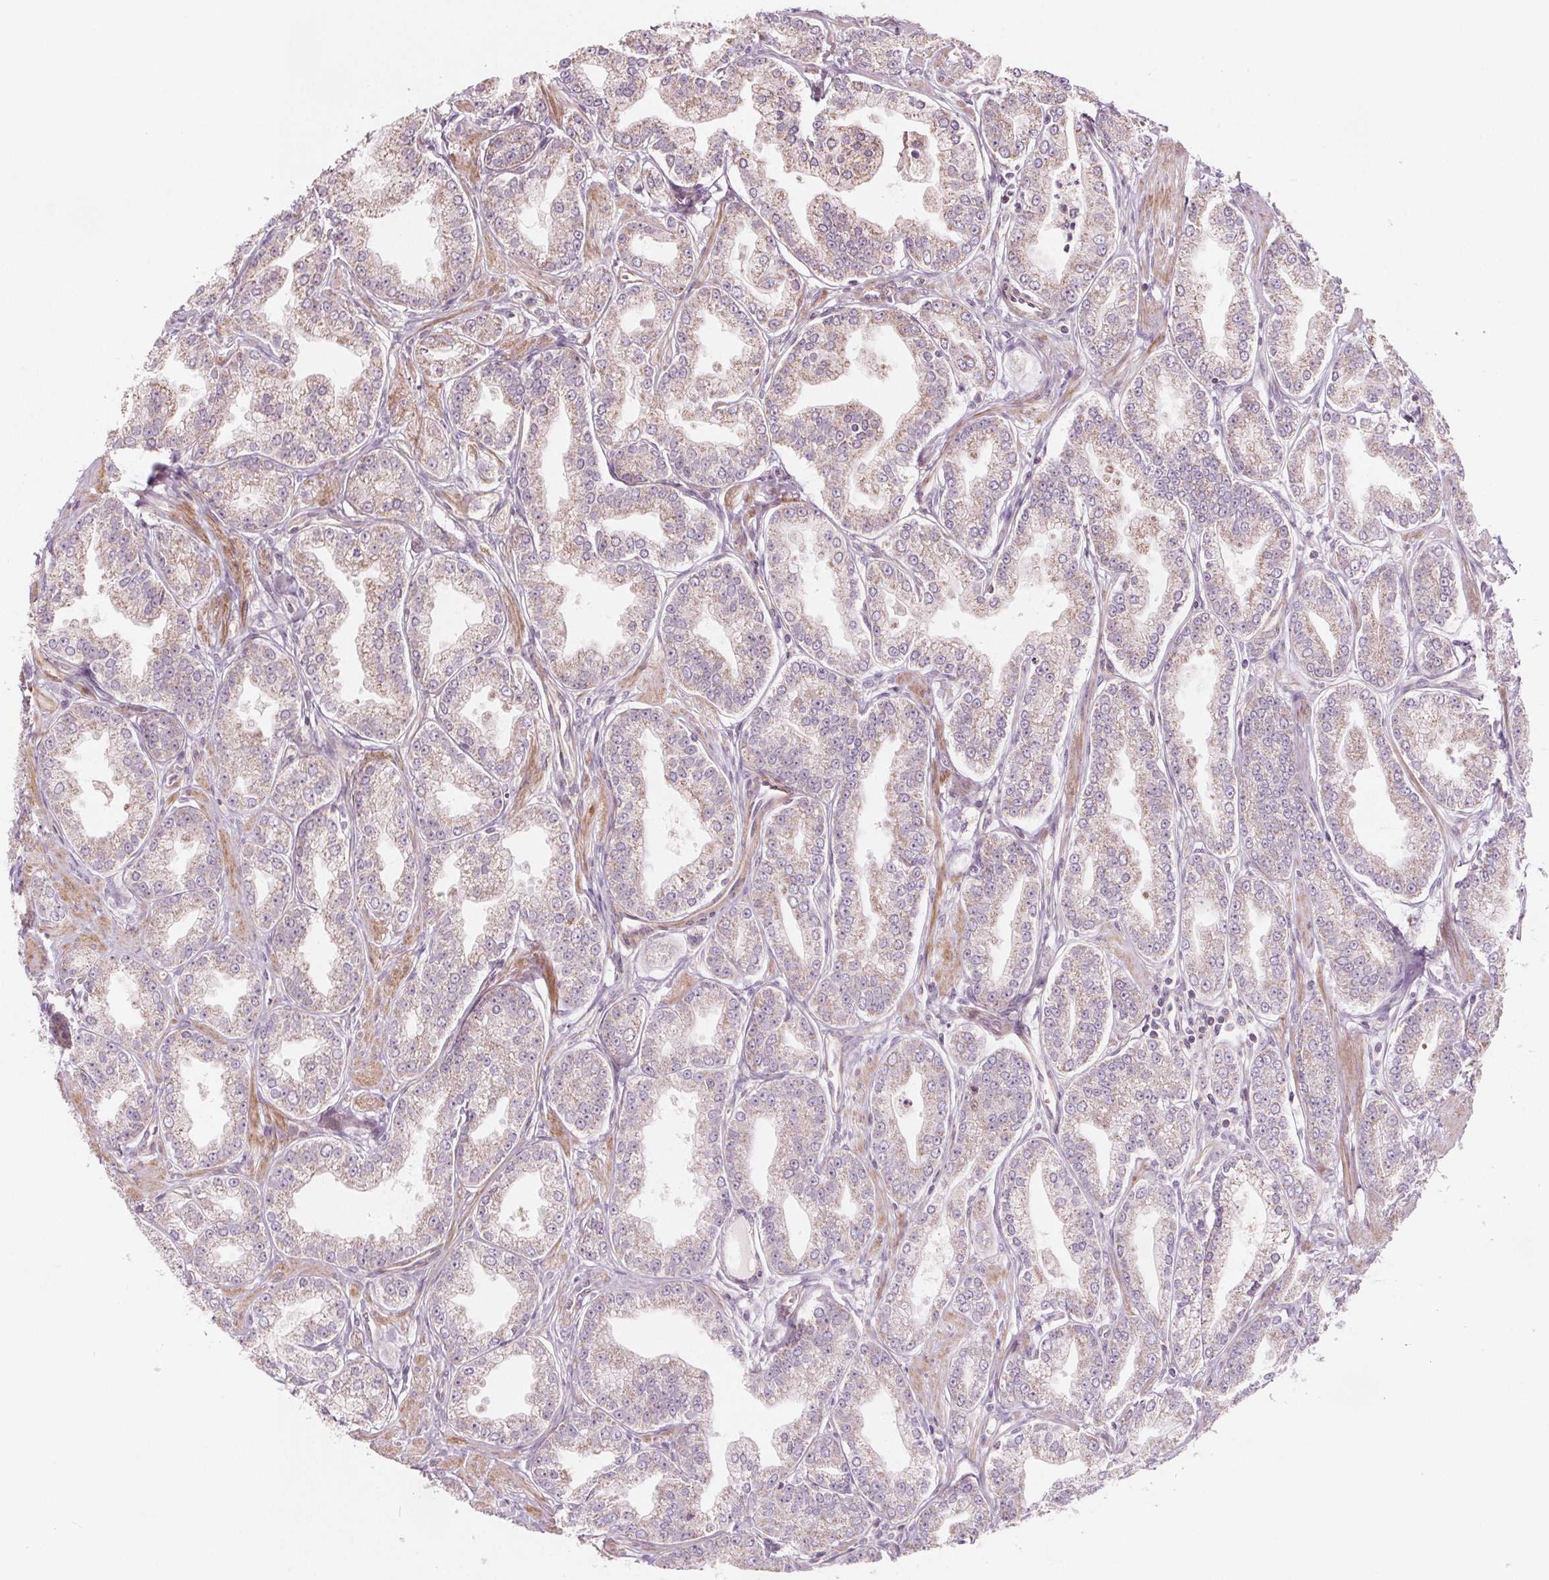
{"staining": {"intensity": "weak", "quantity": "<25%", "location": "cytoplasmic/membranous"}, "tissue": "prostate cancer", "cell_type": "Tumor cells", "image_type": "cancer", "snomed": [{"axis": "morphology", "description": "Adenocarcinoma, NOS"}, {"axis": "topography", "description": "Prostate"}], "caption": "Tumor cells are negative for brown protein staining in prostate cancer.", "gene": "ADAM33", "patient": {"sex": "male", "age": 71}}